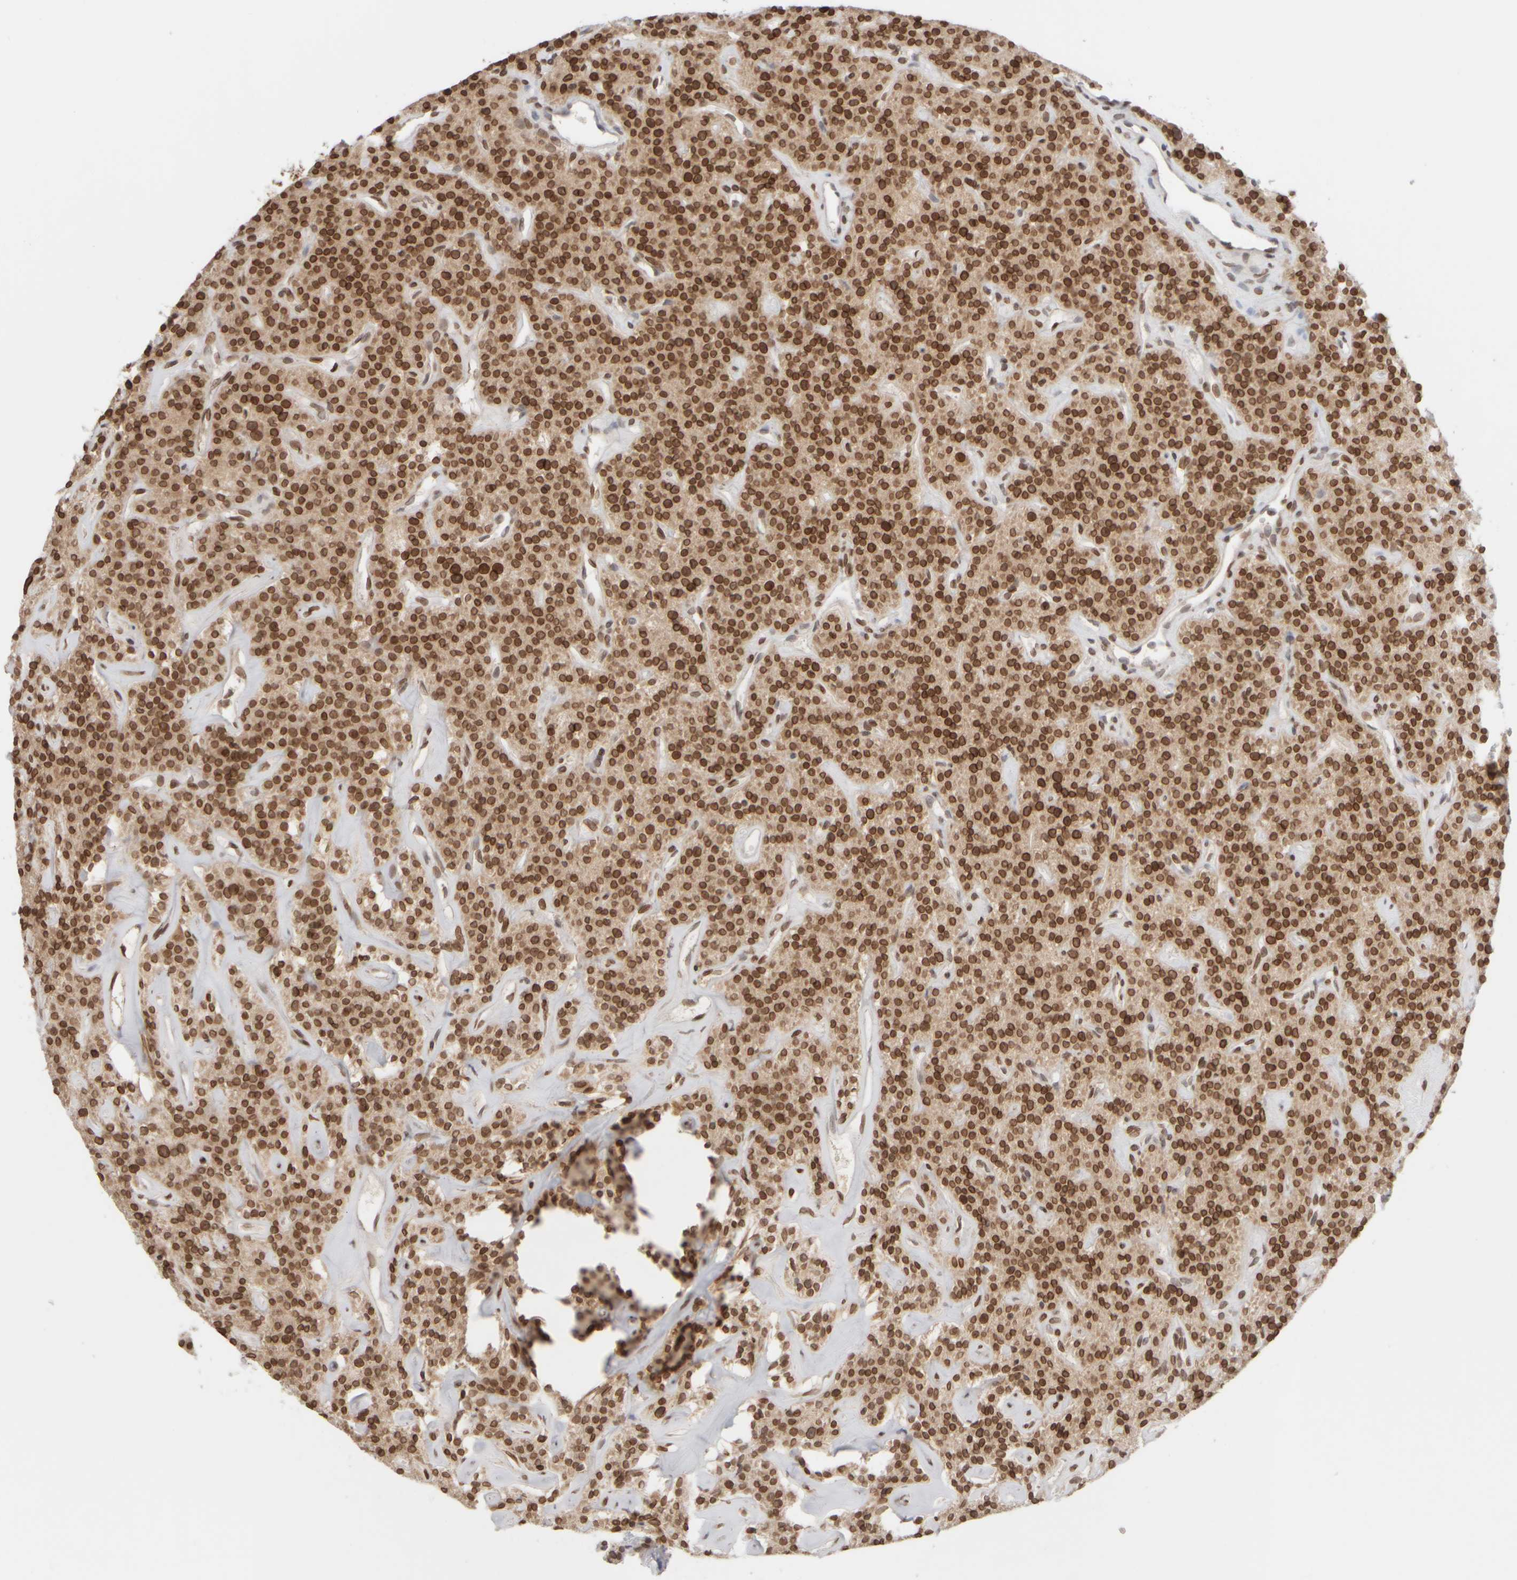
{"staining": {"intensity": "strong", "quantity": ">75%", "location": "cytoplasmic/membranous,nuclear"}, "tissue": "parathyroid gland", "cell_type": "Glandular cells", "image_type": "normal", "snomed": [{"axis": "morphology", "description": "Normal tissue, NOS"}, {"axis": "topography", "description": "Parathyroid gland"}], "caption": "Immunohistochemistry (IHC) (DAB) staining of normal human parathyroid gland exhibits strong cytoplasmic/membranous,nuclear protein positivity in about >75% of glandular cells. (DAB (3,3'-diaminobenzidine) IHC, brown staining for protein, blue staining for nuclei).", "gene": "ZC3HC1", "patient": {"sex": "male", "age": 46}}